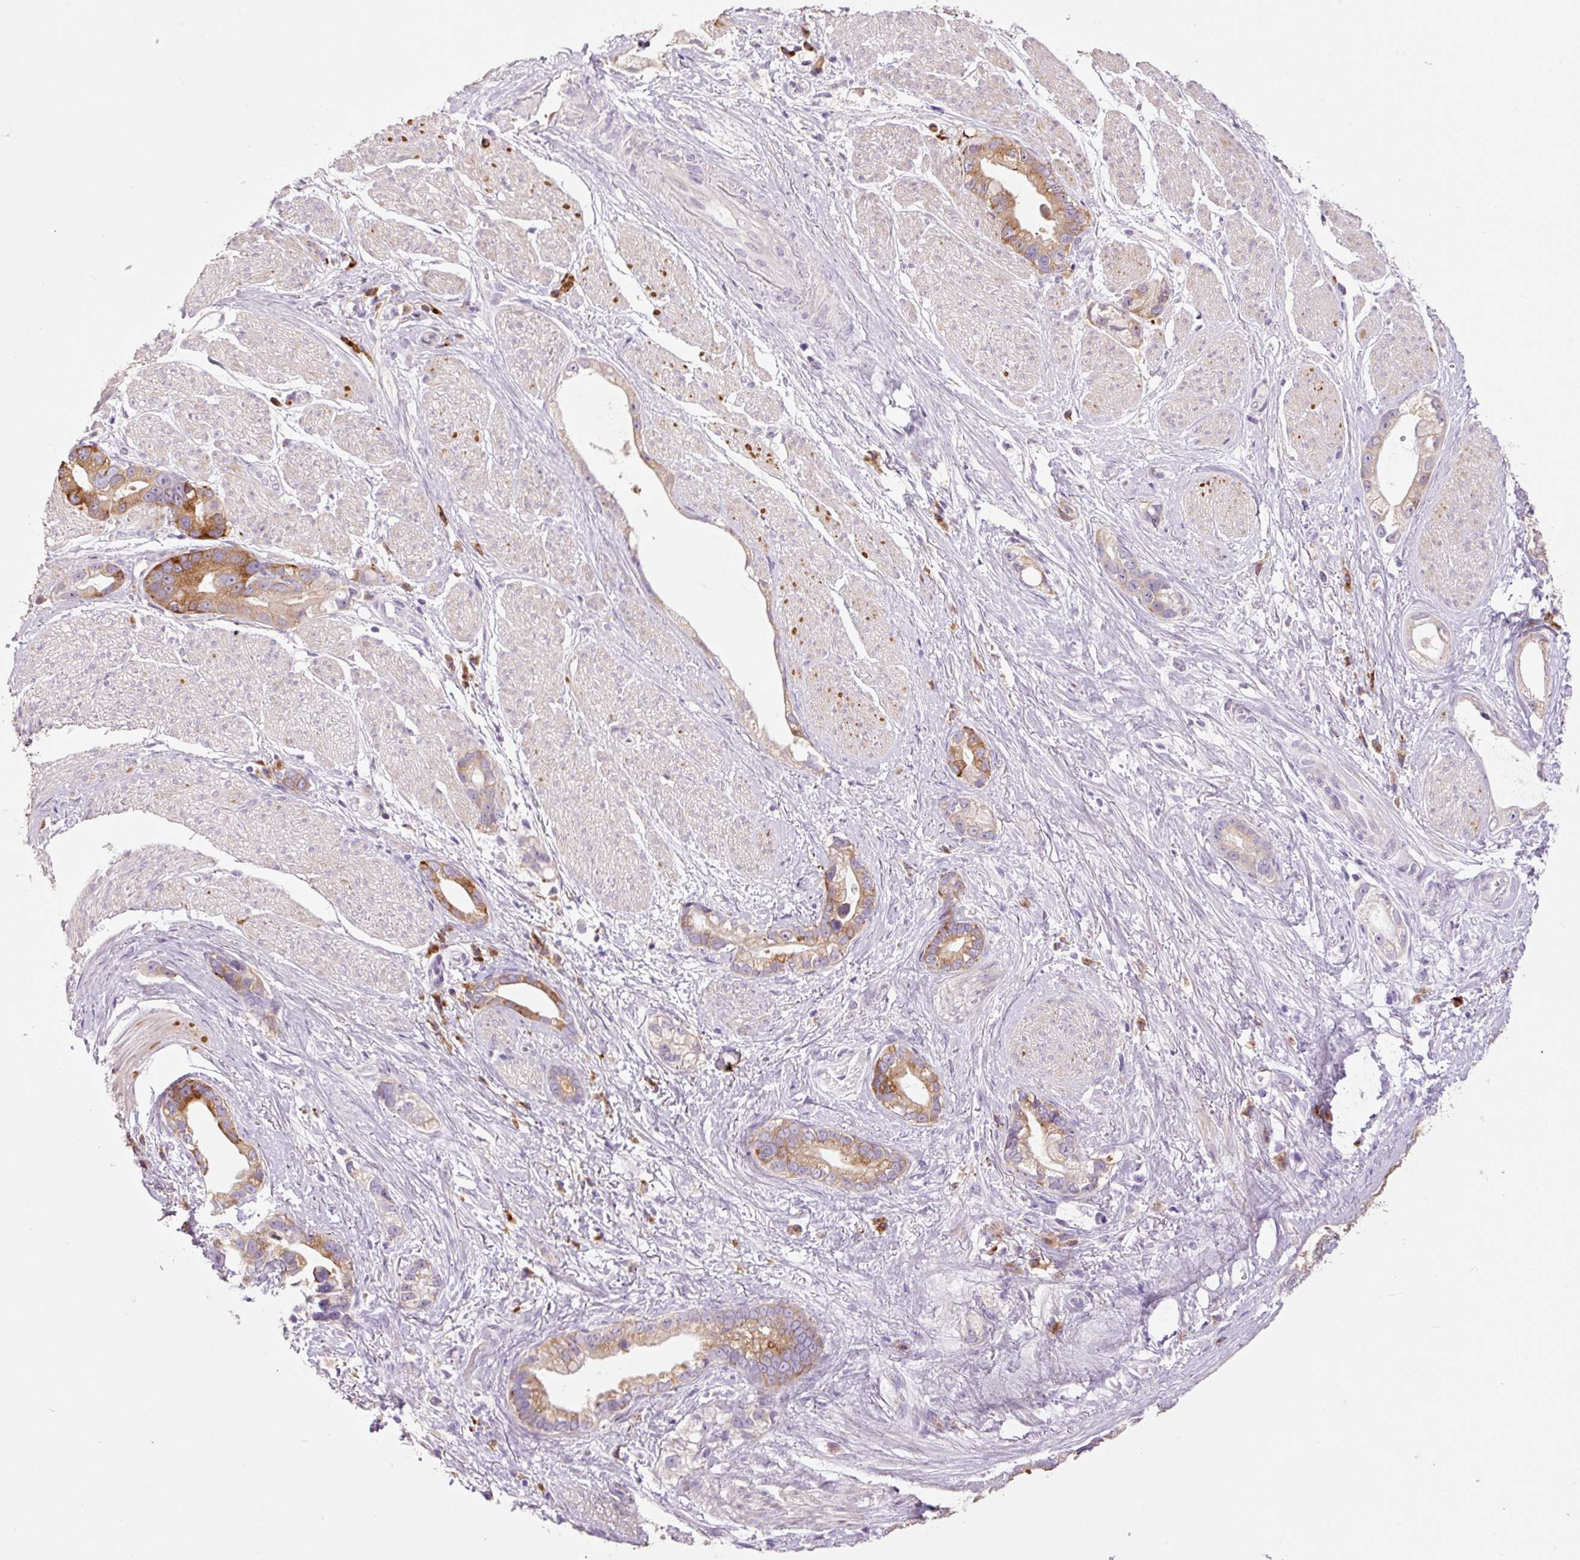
{"staining": {"intensity": "strong", "quantity": "25%-75%", "location": "cytoplasmic/membranous"}, "tissue": "stomach cancer", "cell_type": "Tumor cells", "image_type": "cancer", "snomed": [{"axis": "morphology", "description": "Adenocarcinoma, NOS"}, {"axis": "topography", "description": "Stomach"}], "caption": "Brown immunohistochemical staining in human stomach adenocarcinoma exhibits strong cytoplasmic/membranous positivity in about 25%-75% of tumor cells. Using DAB (3,3'-diaminobenzidine) (brown) and hematoxylin (blue) stains, captured at high magnification using brightfield microscopy.", "gene": "HAX1", "patient": {"sex": "male", "age": 55}}